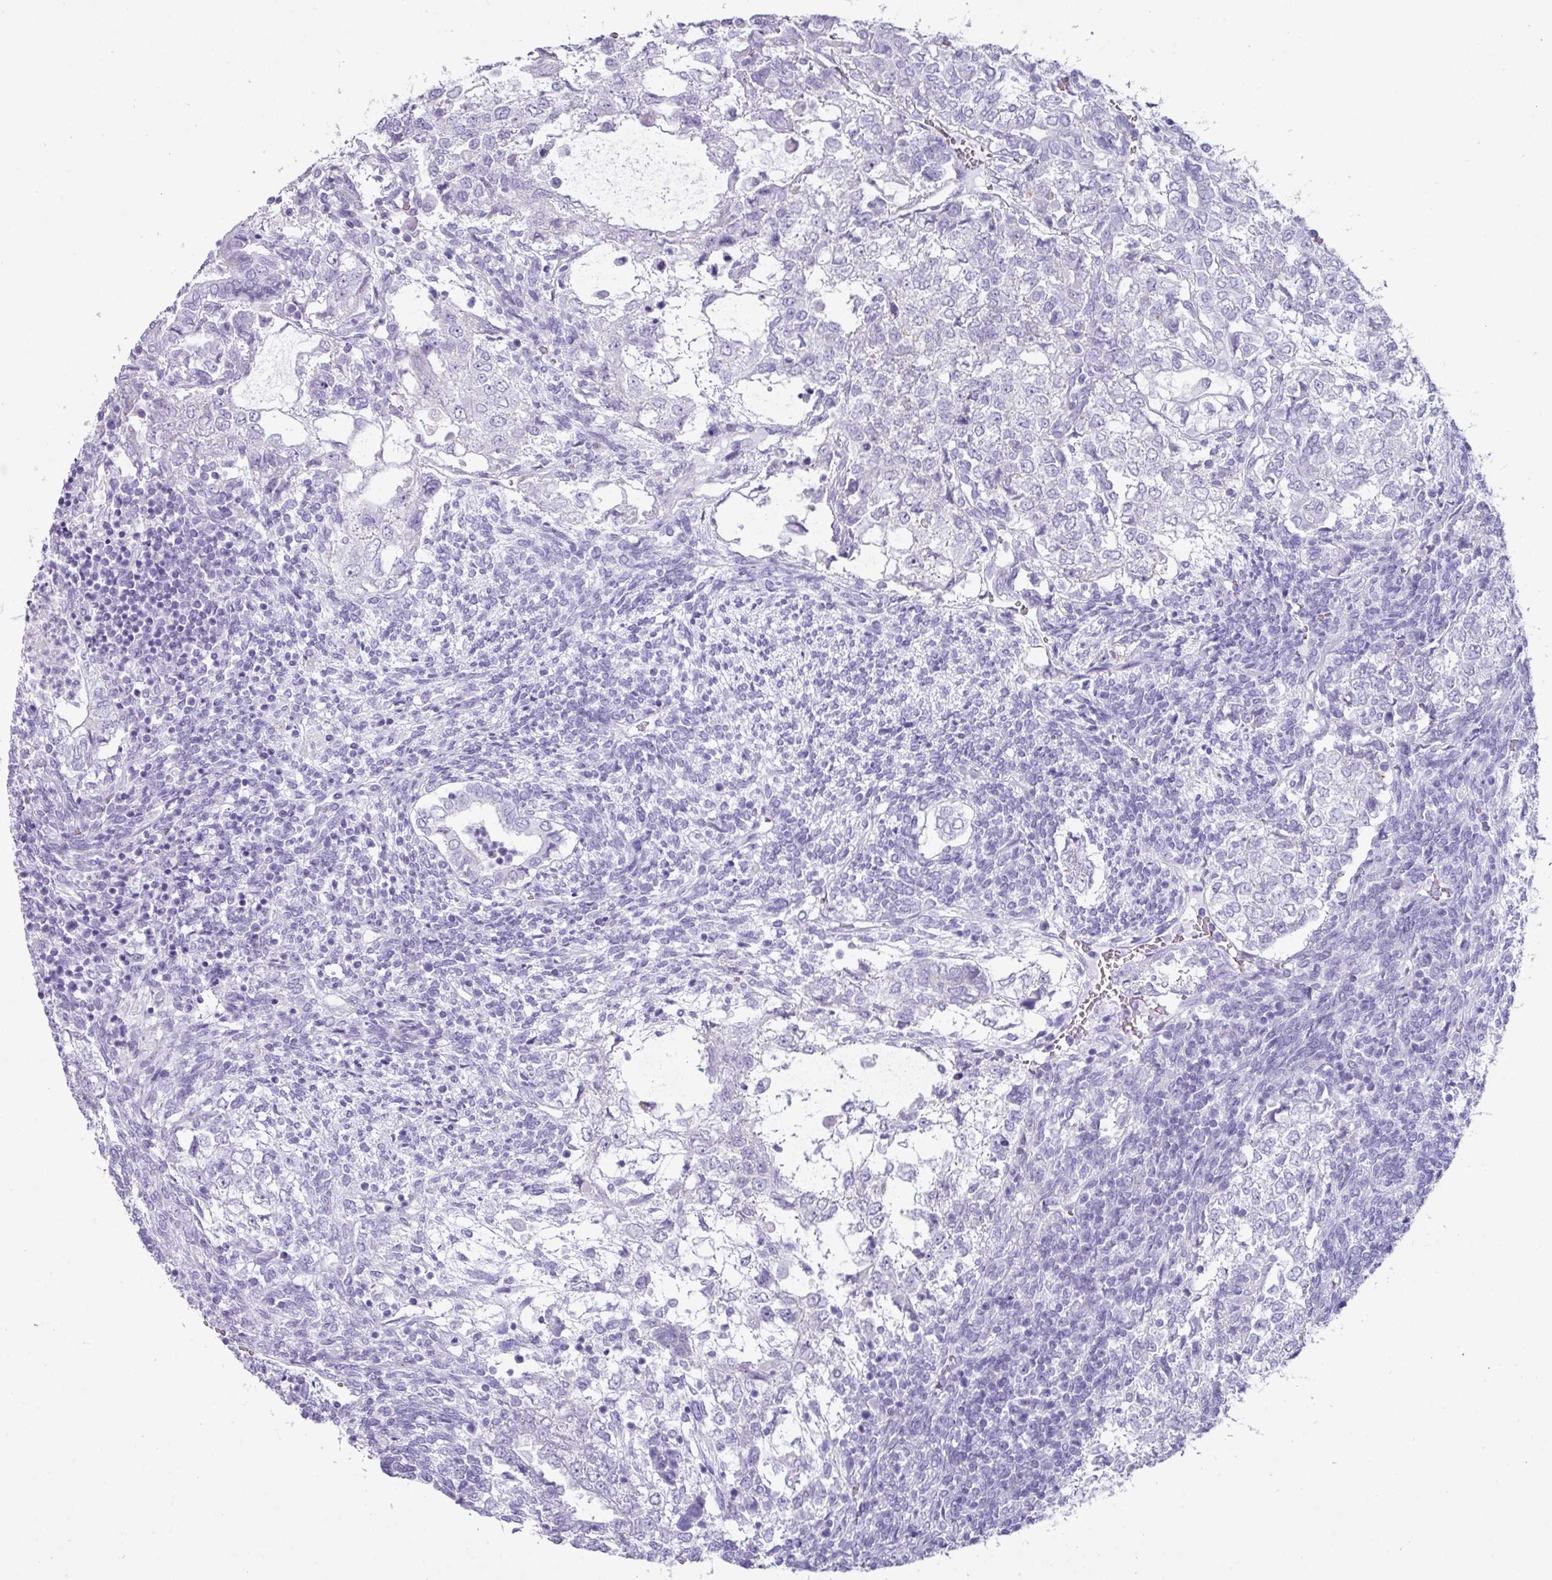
{"staining": {"intensity": "negative", "quantity": "none", "location": "none"}, "tissue": "testis cancer", "cell_type": "Tumor cells", "image_type": "cancer", "snomed": [{"axis": "morphology", "description": "Carcinoma, Embryonal, NOS"}, {"axis": "topography", "description": "Testis"}], "caption": "A histopathology image of testis embryonal carcinoma stained for a protein displays no brown staining in tumor cells.", "gene": "NCCRP1", "patient": {"sex": "male", "age": 23}}